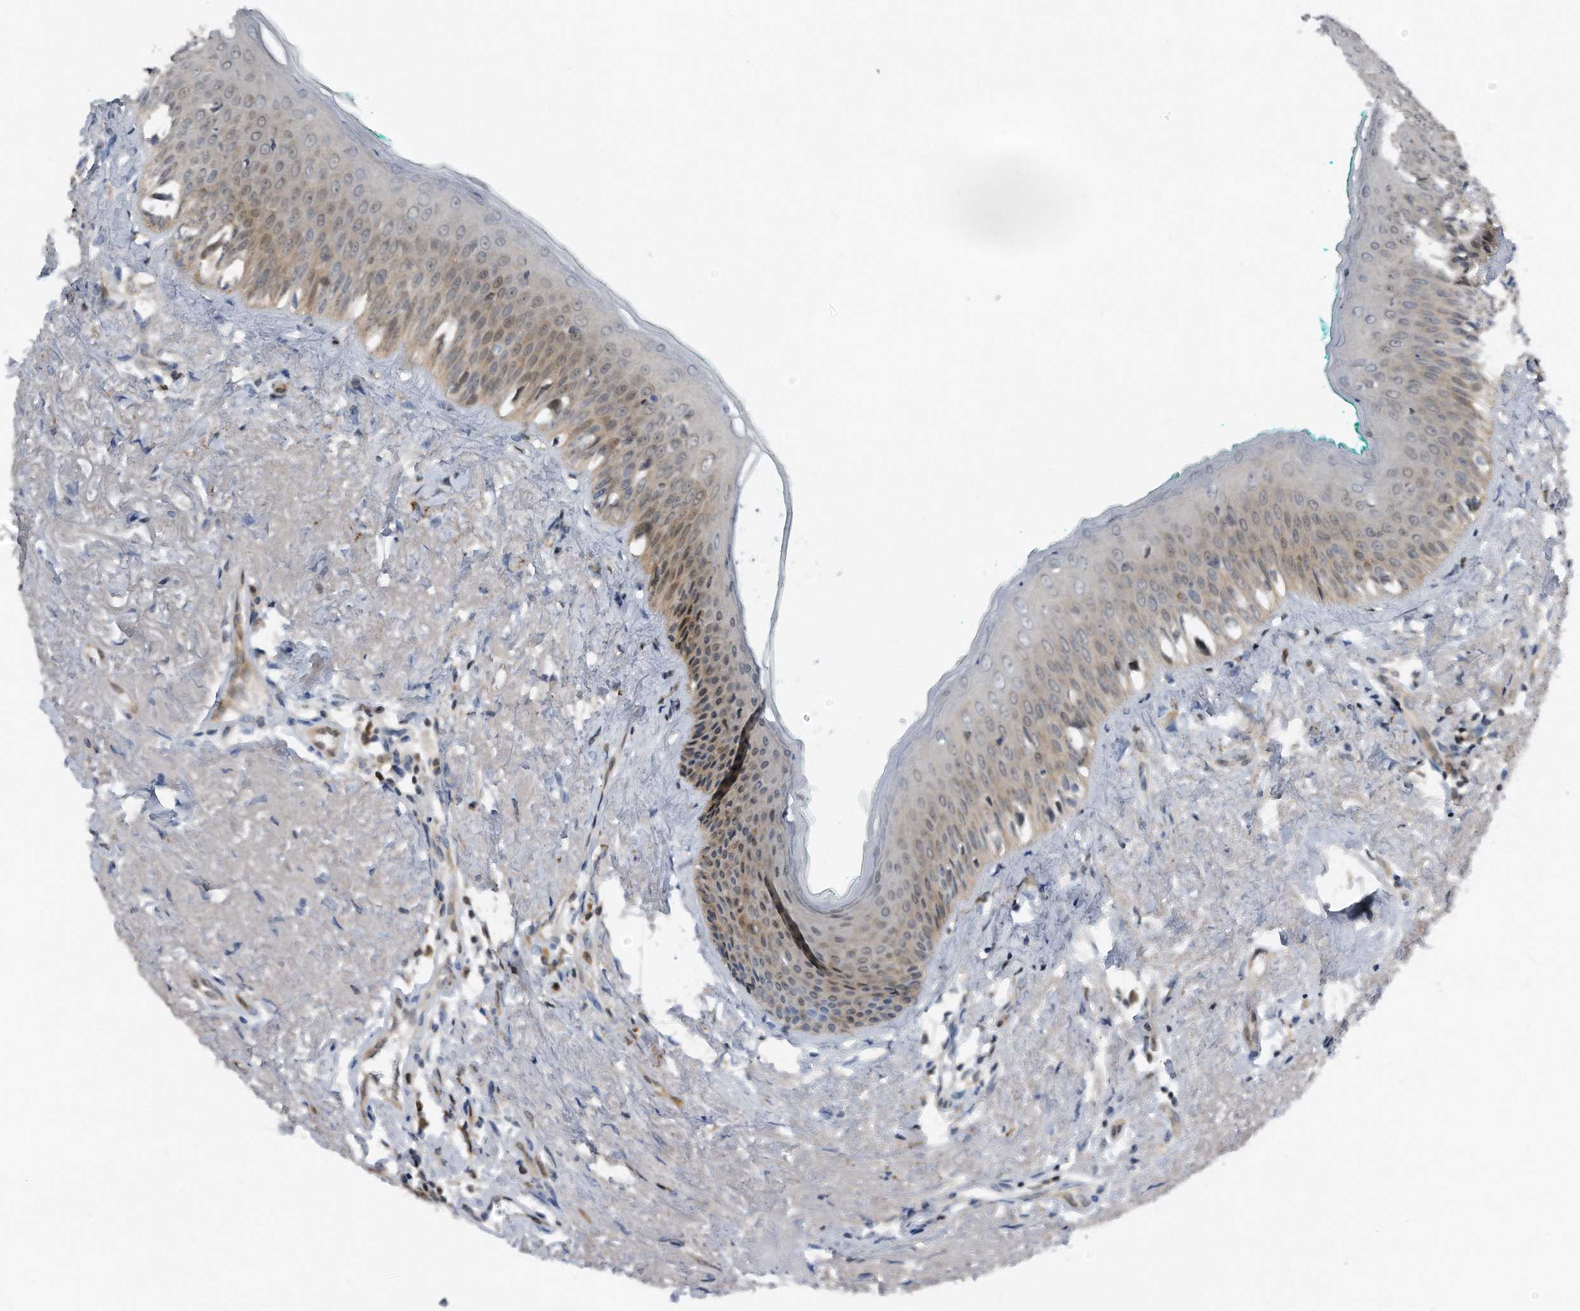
{"staining": {"intensity": "weak", "quantity": "25%-75%", "location": "cytoplasmic/membranous"}, "tissue": "oral mucosa", "cell_type": "Squamous epithelial cells", "image_type": "normal", "snomed": [{"axis": "morphology", "description": "Normal tissue, NOS"}, {"axis": "topography", "description": "Oral tissue"}], "caption": "This photomicrograph demonstrates immunohistochemistry (IHC) staining of benign human oral mucosa, with low weak cytoplasmic/membranous staining in approximately 25%-75% of squamous epithelial cells.", "gene": "MAP2K6", "patient": {"sex": "female", "age": 70}}